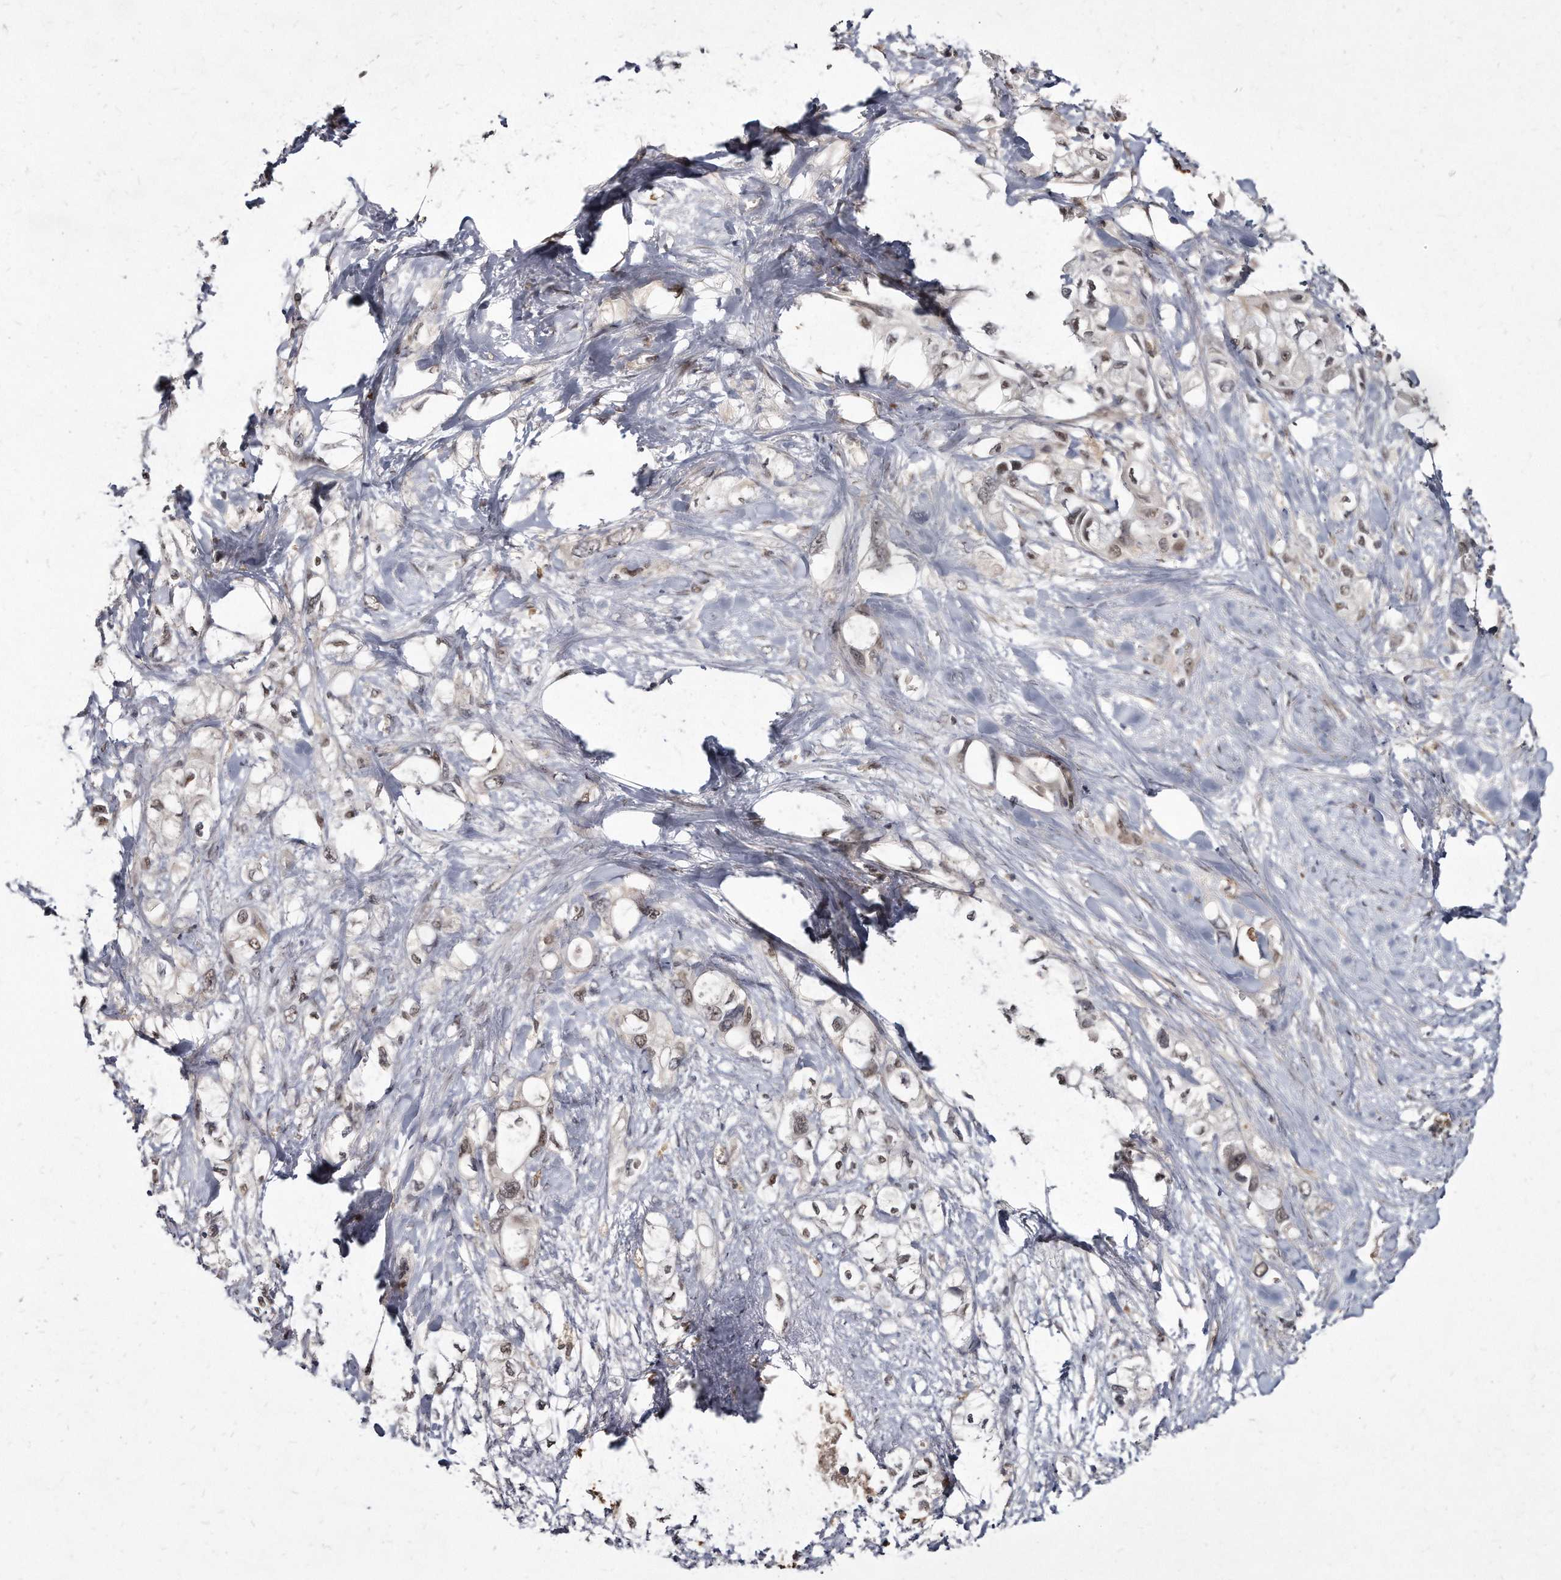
{"staining": {"intensity": "weak", "quantity": "25%-75%", "location": "nuclear"}, "tissue": "pancreatic cancer", "cell_type": "Tumor cells", "image_type": "cancer", "snomed": [{"axis": "morphology", "description": "Adenocarcinoma, NOS"}, {"axis": "topography", "description": "Pancreas"}], "caption": "IHC (DAB (3,3'-diaminobenzidine)) staining of pancreatic cancer (adenocarcinoma) shows weak nuclear protein positivity in about 25%-75% of tumor cells. The staining was performed using DAB (3,3'-diaminobenzidine) to visualize the protein expression in brown, while the nuclei were stained in blue with hematoxylin (Magnification: 20x).", "gene": "KLHDC3", "patient": {"sex": "female", "age": 56}}